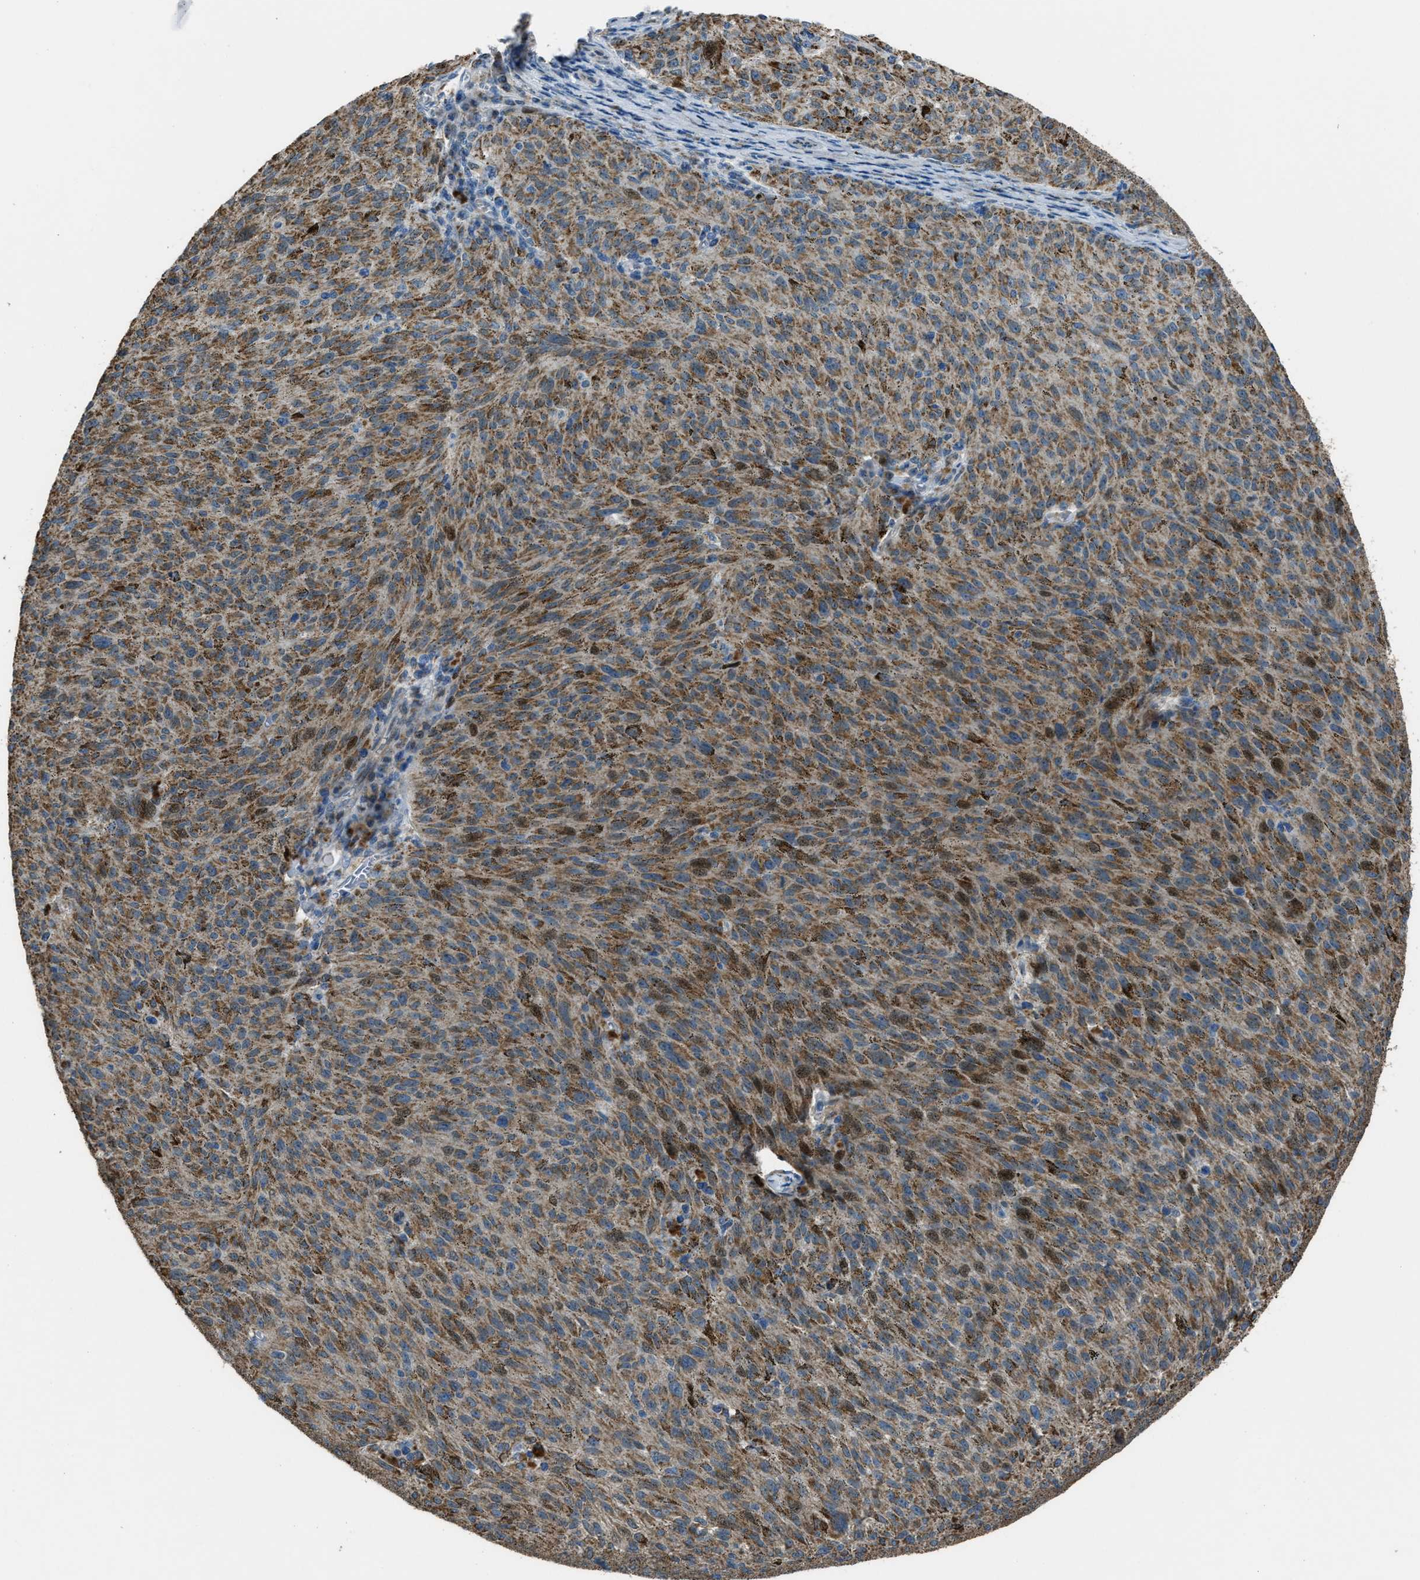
{"staining": {"intensity": "moderate", "quantity": ">75%", "location": "cytoplasmic/membranous"}, "tissue": "melanoma", "cell_type": "Tumor cells", "image_type": "cancer", "snomed": [{"axis": "morphology", "description": "Malignant melanoma, NOS"}, {"axis": "topography", "description": "Skin"}], "caption": "Human melanoma stained for a protein (brown) reveals moderate cytoplasmic/membranous positive expression in approximately >75% of tumor cells.", "gene": "SLC25A11", "patient": {"sex": "female", "age": 72}}